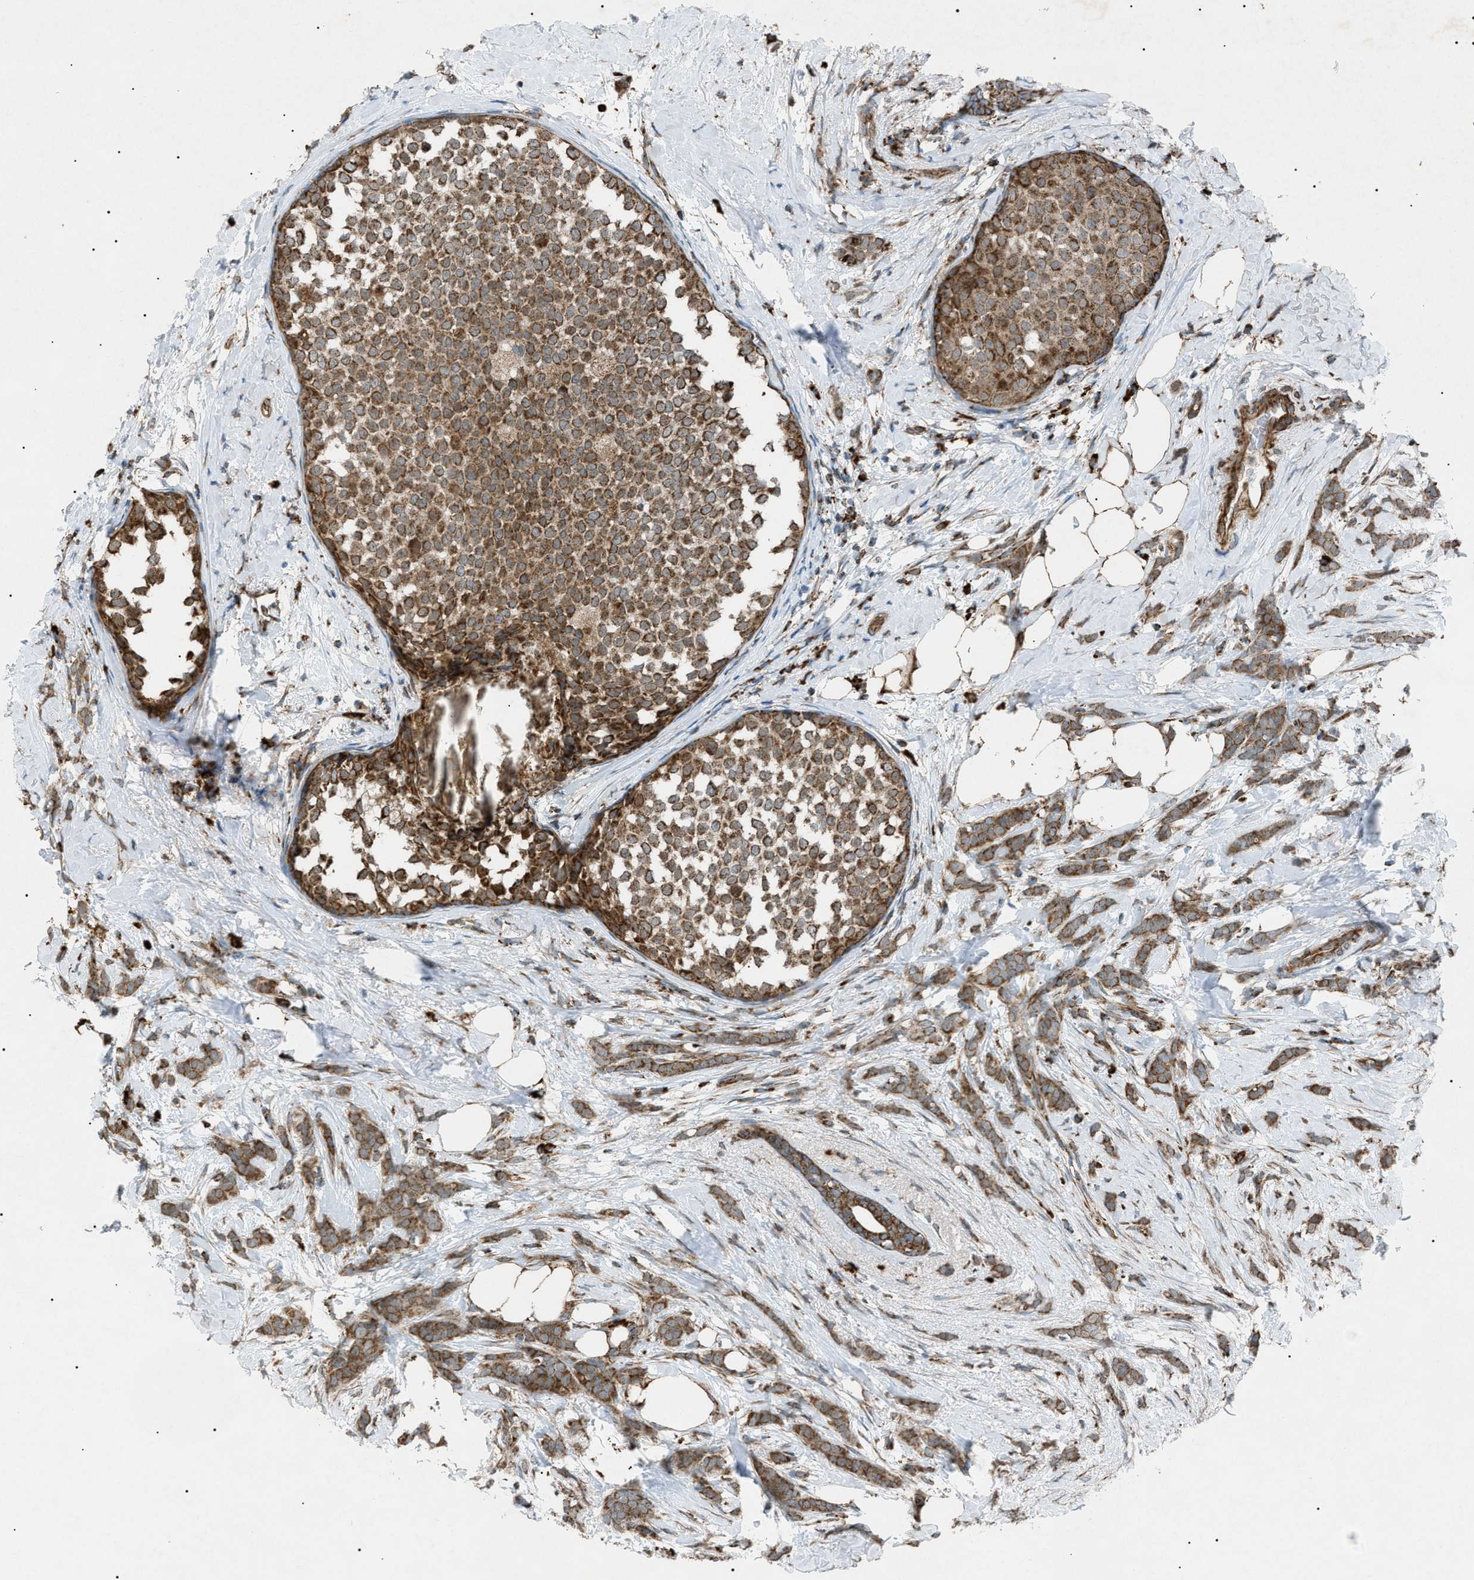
{"staining": {"intensity": "moderate", "quantity": ">75%", "location": "cytoplasmic/membranous"}, "tissue": "breast cancer", "cell_type": "Tumor cells", "image_type": "cancer", "snomed": [{"axis": "morphology", "description": "Lobular carcinoma, in situ"}, {"axis": "morphology", "description": "Lobular carcinoma"}, {"axis": "topography", "description": "Breast"}], "caption": "The histopathology image displays staining of breast cancer (lobular carcinoma), revealing moderate cytoplasmic/membranous protein positivity (brown color) within tumor cells.", "gene": "C1GALT1C1", "patient": {"sex": "female", "age": 41}}